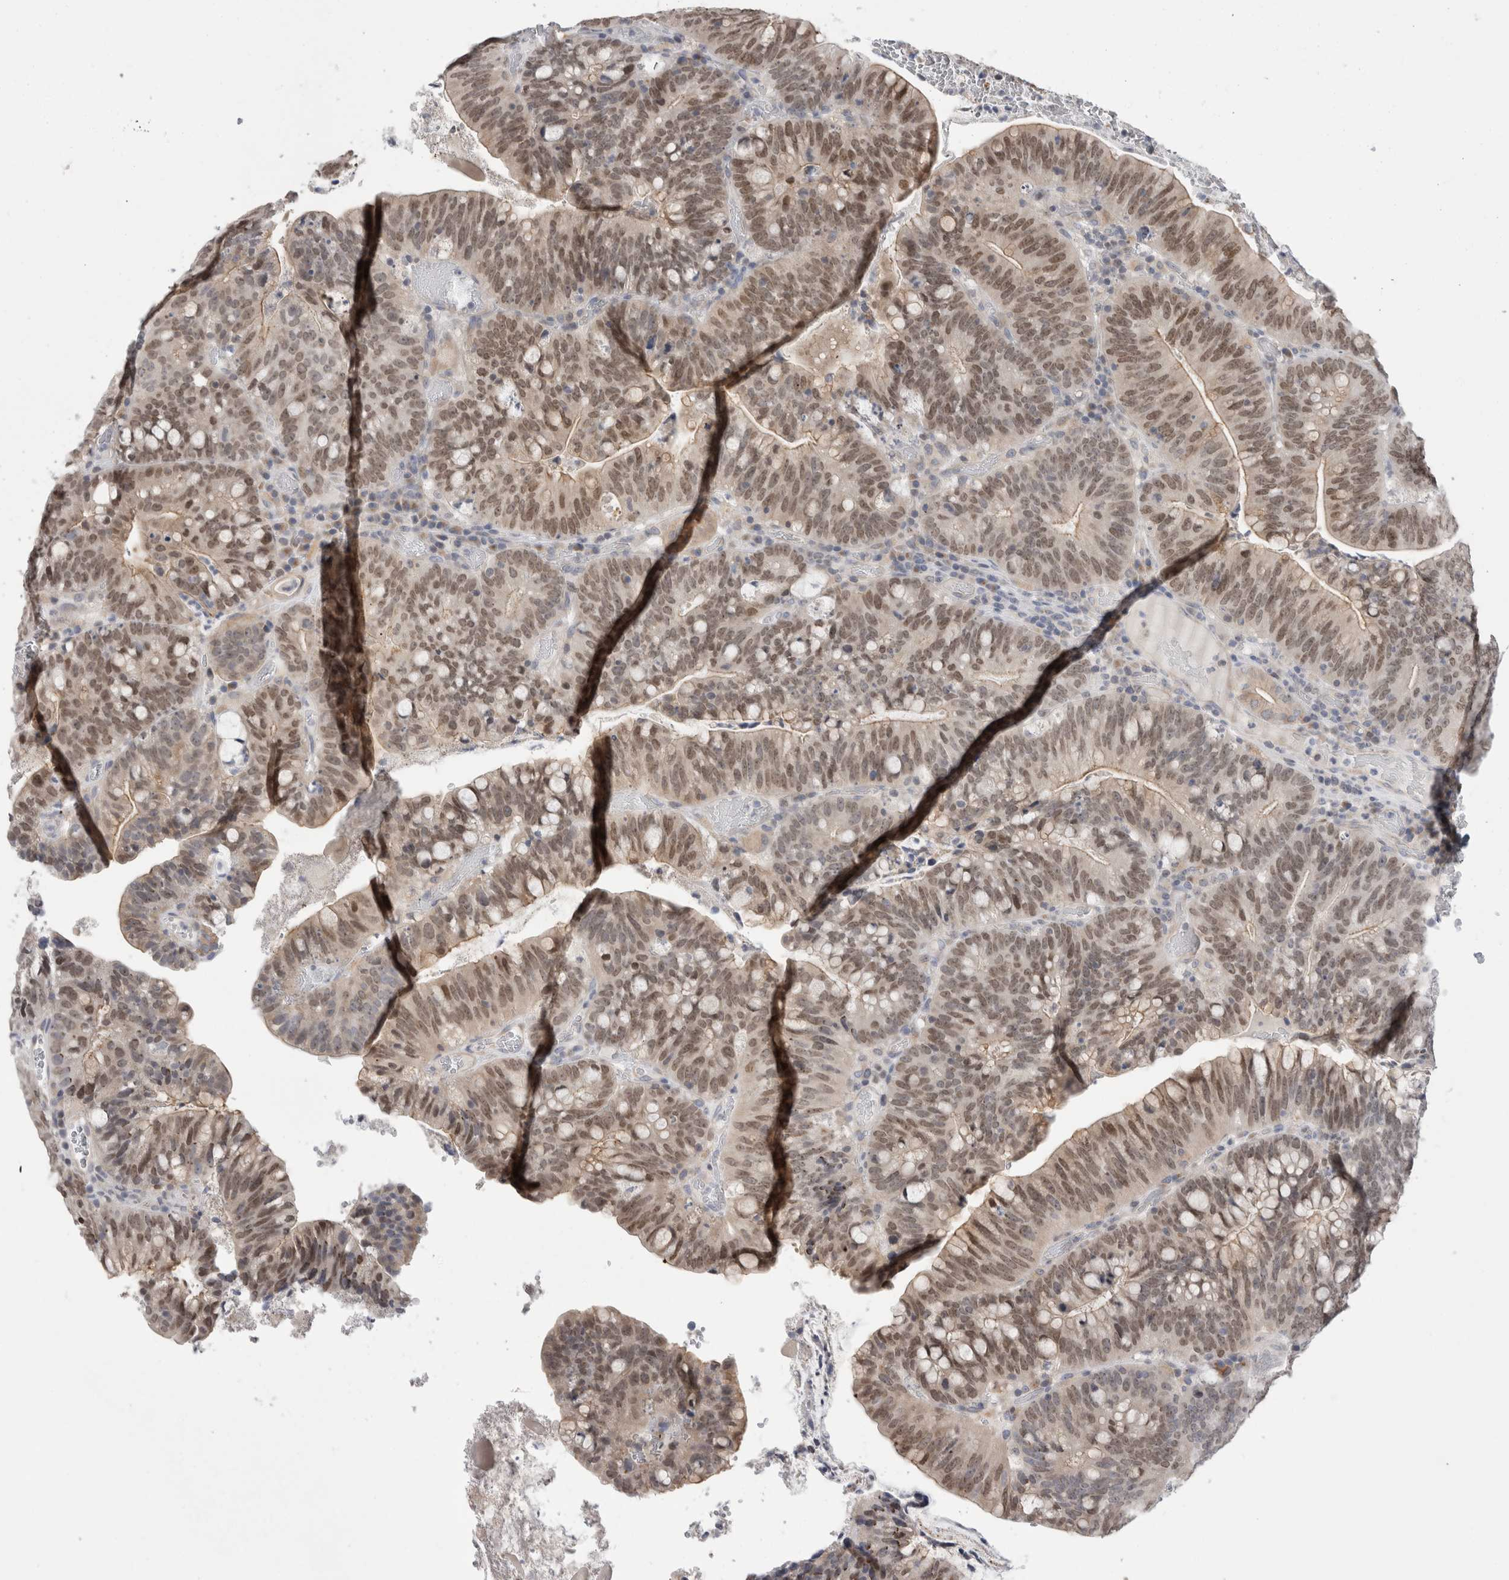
{"staining": {"intensity": "moderate", "quantity": ">75%", "location": "nuclear"}, "tissue": "colorectal cancer", "cell_type": "Tumor cells", "image_type": "cancer", "snomed": [{"axis": "morphology", "description": "Adenocarcinoma, NOS"}, {"axis": "topography", "description": "Colon"}], "caption": "Immunohistochemistry of adenocarcinoma (colorectal) exhibits medium levels of moderate nuclear expression in approximately >75% of tumor cells. (DAB (3,3'-diaminobenzidine) IHC with brightfield microscopy, high magnification).", "gene": "SYTL5", "patient": {"sex": "female", "age": 66}}